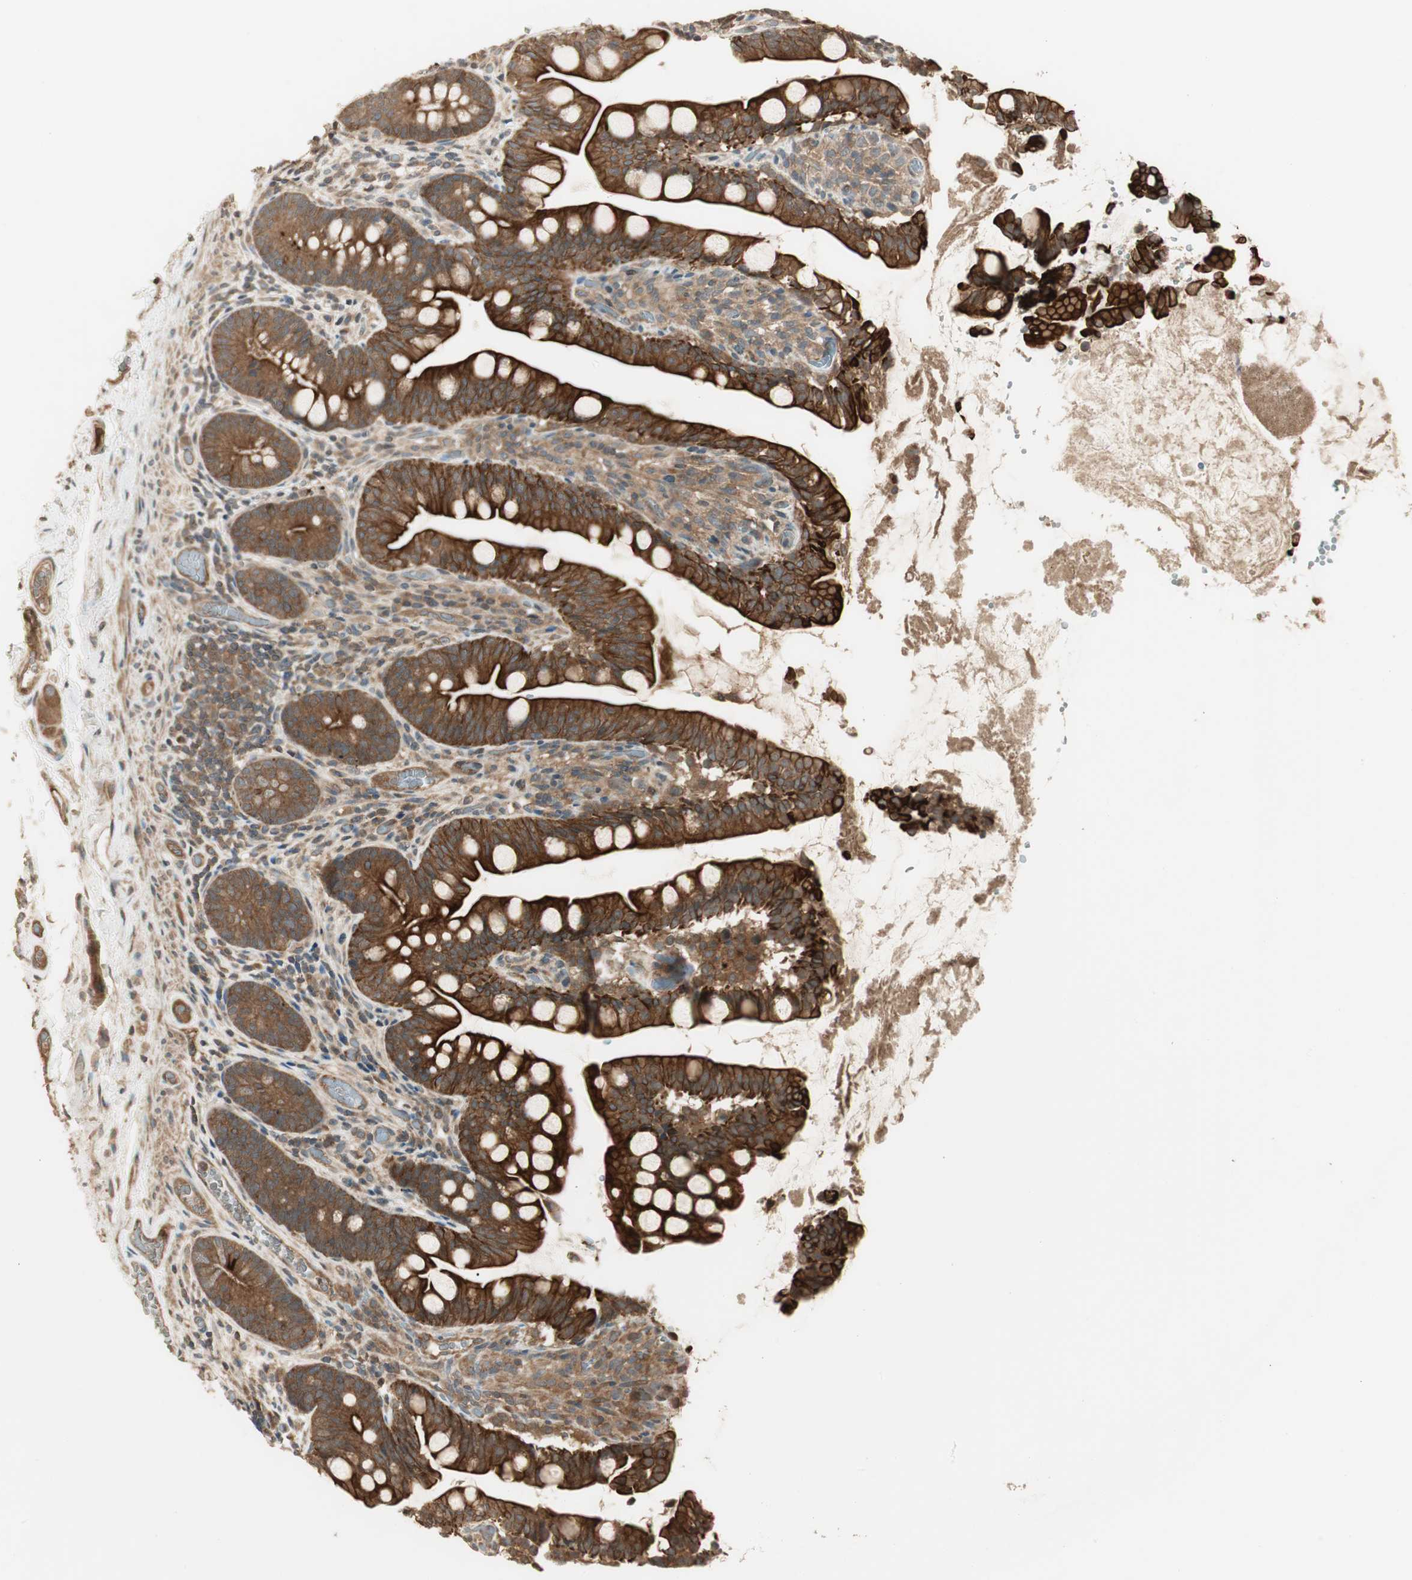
{"staining": {"intensity": "strong", "quantity": ">75%", "location": "cytoplasmic/membranous"}, "tissue": "small intestine", "cell_type": "Glandular cells", "image_type": "normal", "snomed": [{"axis": "morphology", "description": "Normal tissue, NOS"}, {"axis": "topography", "description": "Small intestine"}], "caption": "The micrograph demonstrates immunohistochemical staining of benign small intestine. There is strong cytoplasmic/membranous positivity is appreciated in about >75% of glandular cells.", "gene": "PFDN5", "patient": {"sex": "female", "age": 56}}